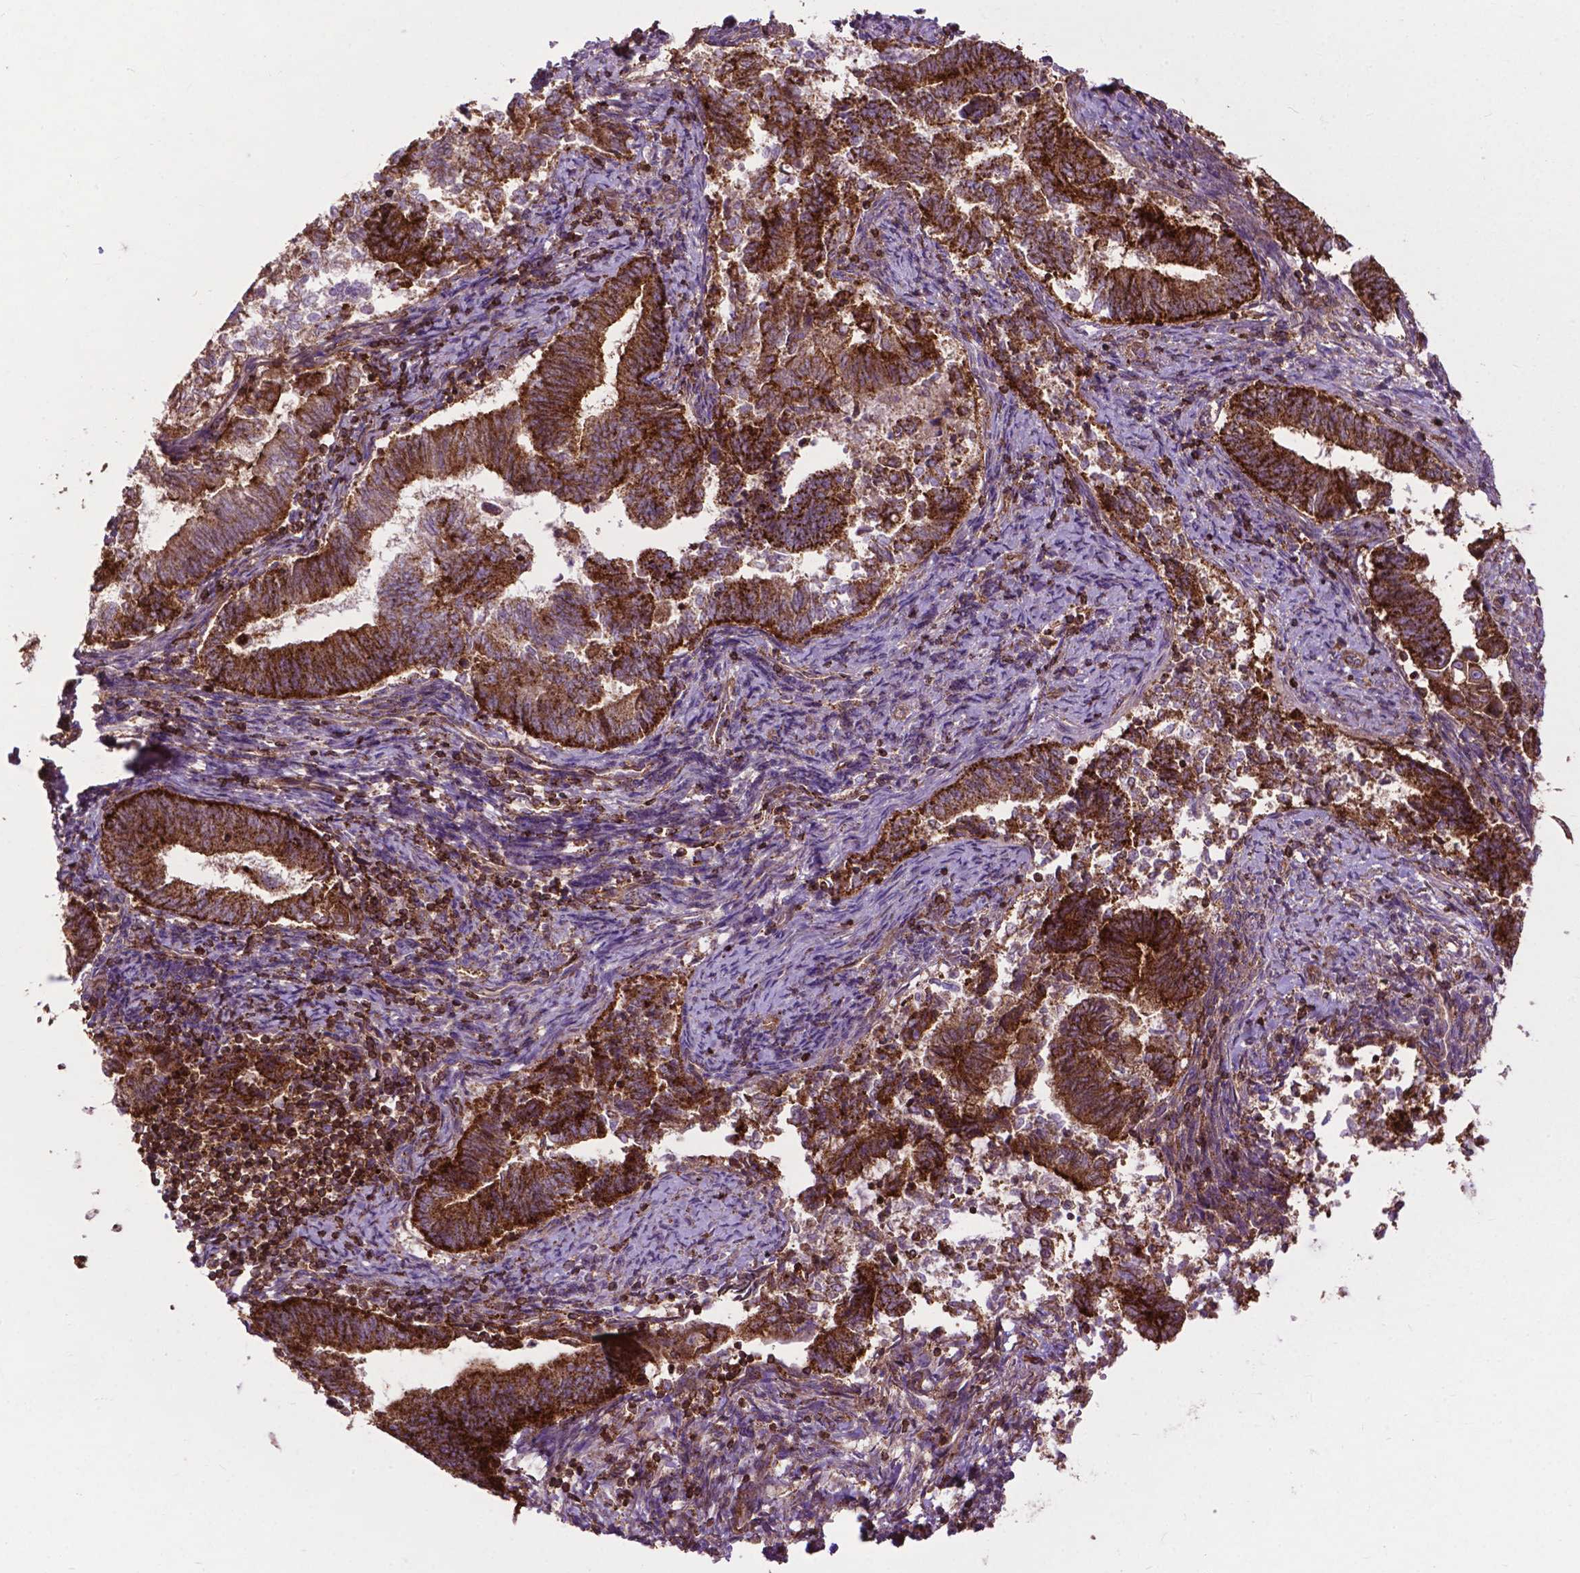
{"staining": {"intensity": "strong", "quantity": ">75%", "location": "cytoplasmic/membranous"}, "tissue": "endometrial cancer", "cell_type": "Tumor cells", "image_type": "cancer", "snomed": [{"axis": "morphology", "description": "Adenocarcinoma, NOS"}, {"axis": "topography", "description": "Endometrium"}], "caption": "Brown immunohistochemical staining in endometrial cancer shows strong cytoplasmic/membranous positivity in approximately >75% of tumor cells.", "gene": "CHMP4A", "patient": {"sex": "female", "age": 65}}